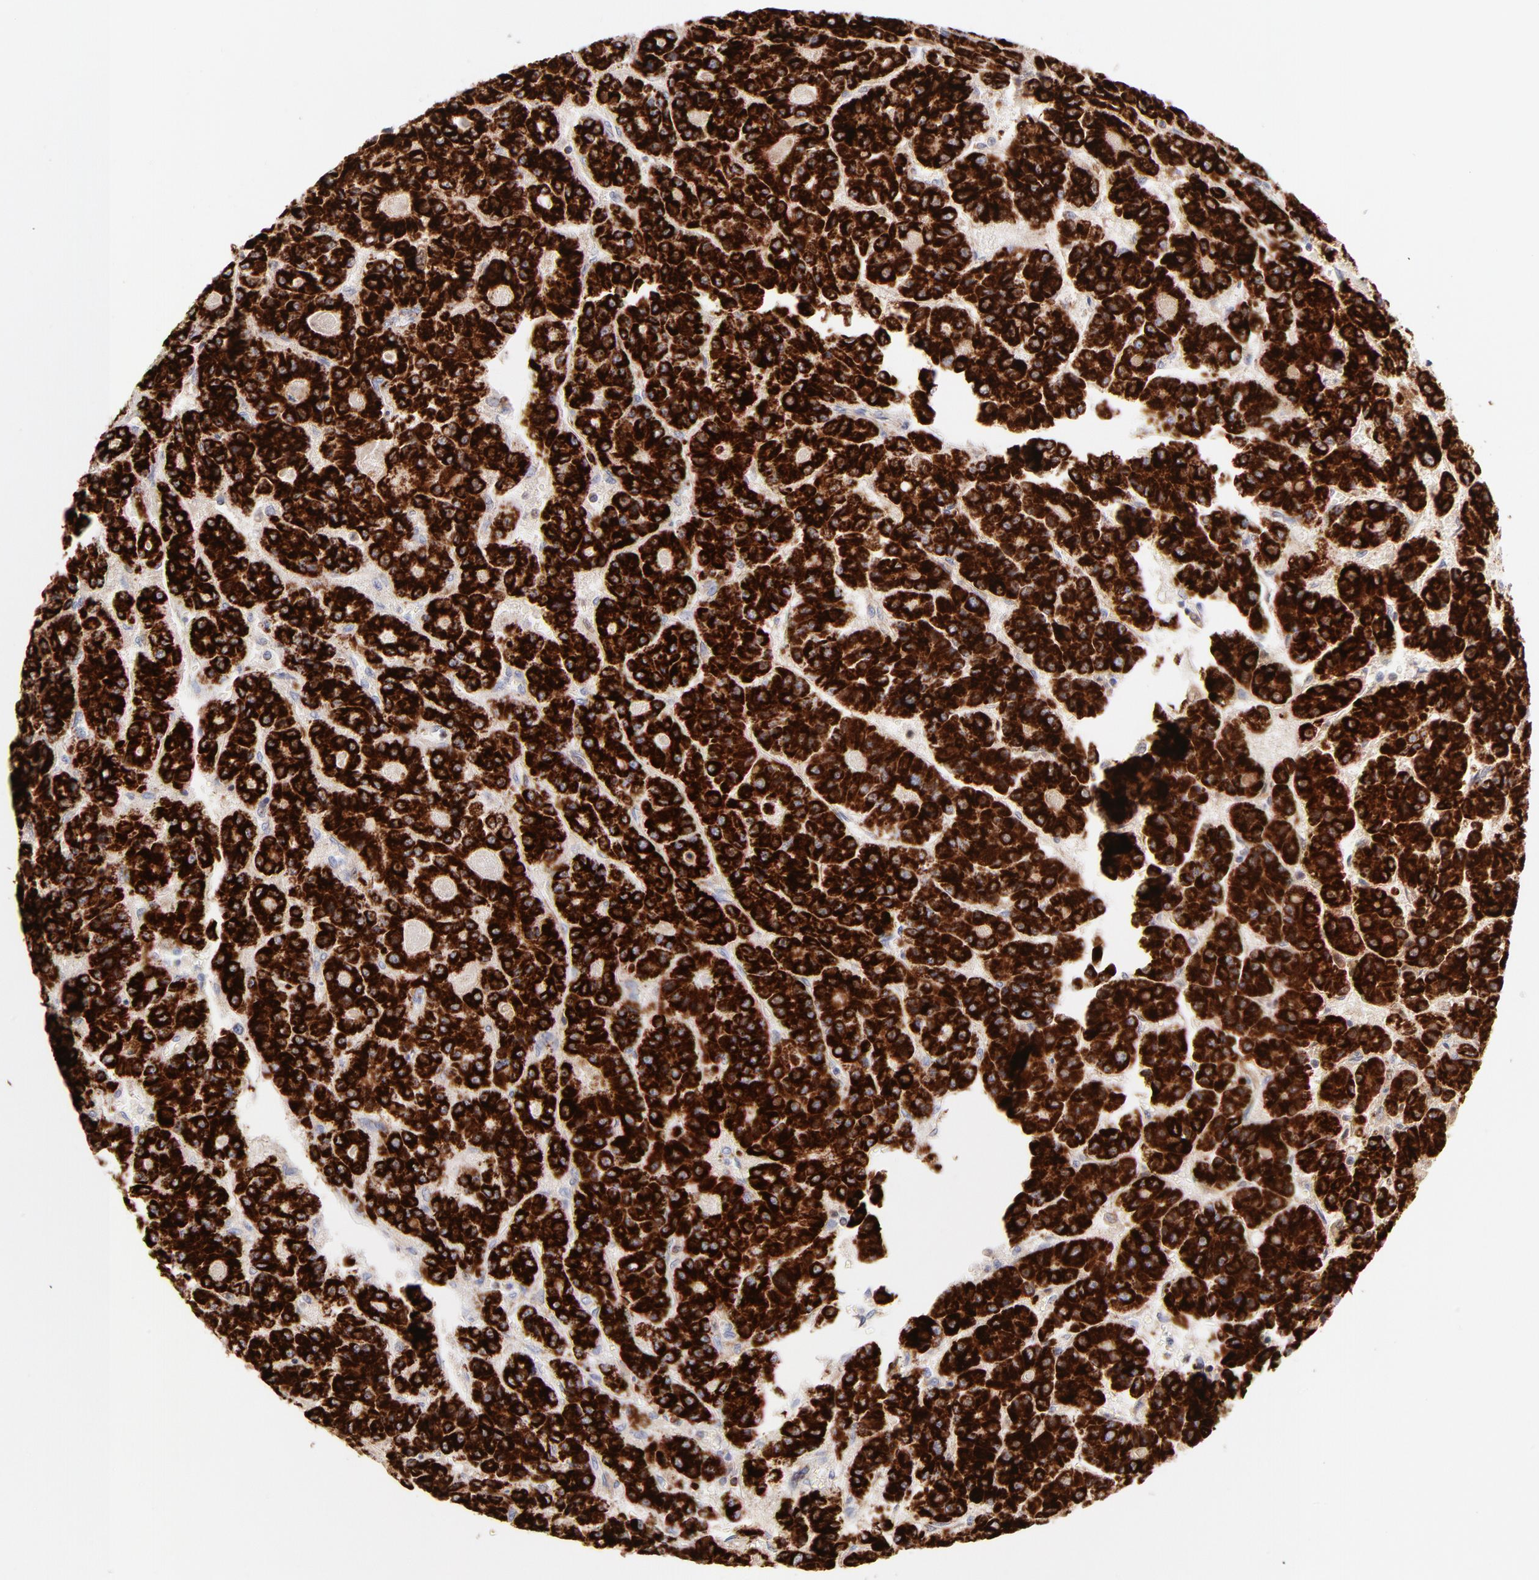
{"staining": {"intensity": "strong", "quantity": ">75%", "location": "cytoplasmic/membranous"}, "tissue": "liver cancer", "cell_type": "Tumor cells", "image_type": "cancer", "snomed": [{"axis": "morphology", "description": "Carcinoma, Hepatocellular, NOS"}, {"axis": "topography", "description": "Liver"}], "caption": "Immunohistochemistry (IHC) of human liver hepatocellular carcinoma shows high levels of strong cytoplasmic/membranous positivity in about >75% of tumor cells.", "gene": "TIMM8A", "patient": {"sex": "male", "age": 70}}